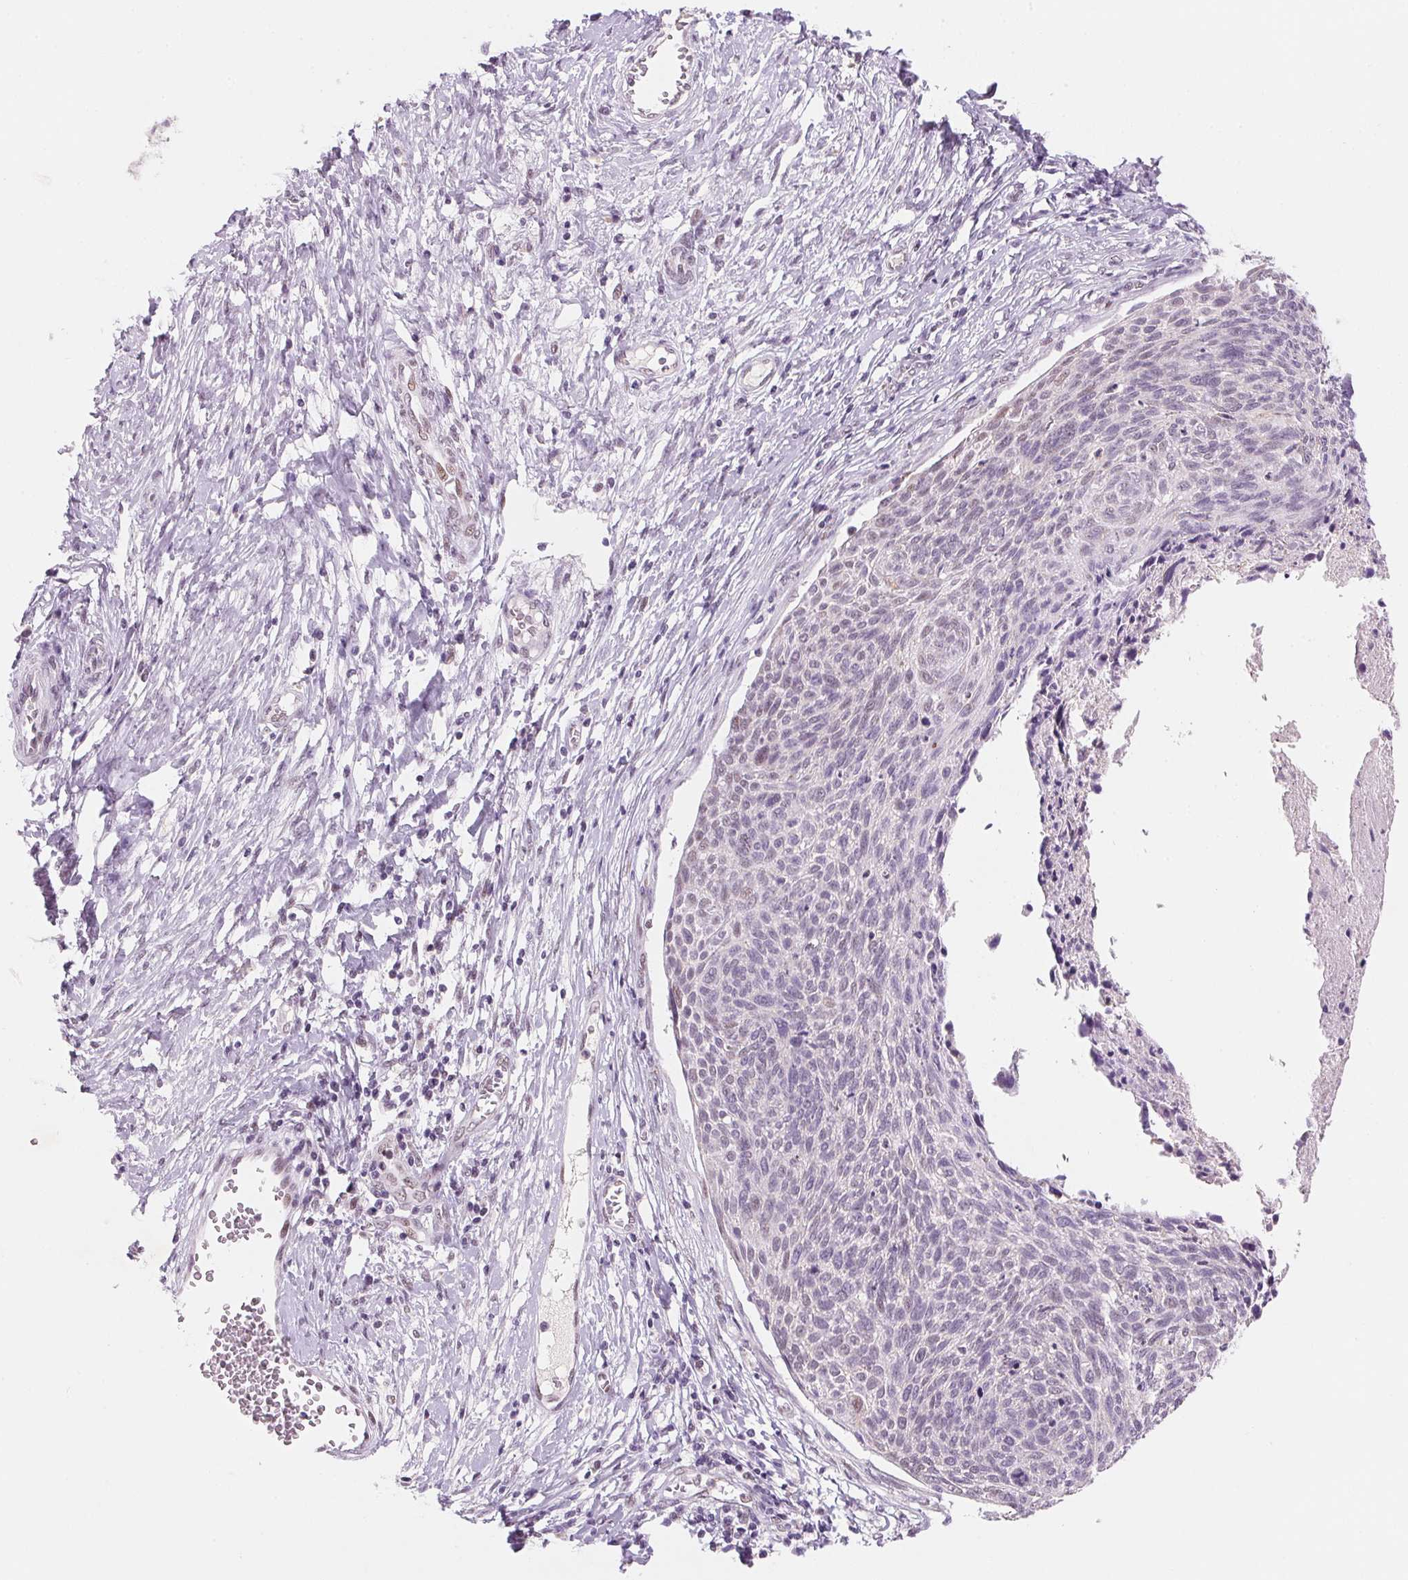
{"staining": {"intensity": "negative", "quantity": "none", "location": "none"}, "tissue": "cervical cancer", "cell_type": "Tumor cells", "image_type": "cancer", "snomed": [{"axis": "morphology", "description": "Squamous cell carcinoma, NOS"}, {"axis": "topography", "description": "Cervix"}], "caption": "Micrograph shows no protein staining in tumor cells of cervical cancer (squamous cell carcinoma) tissue. (Stains: DAB (3,3'-diaminobenzidine) IHC with hematoxylin counter stain, Microscopy: brightfield microscopy at high magnification).", "gene": "DPPA5", "patient": {"sex": "female", "age": 49}}